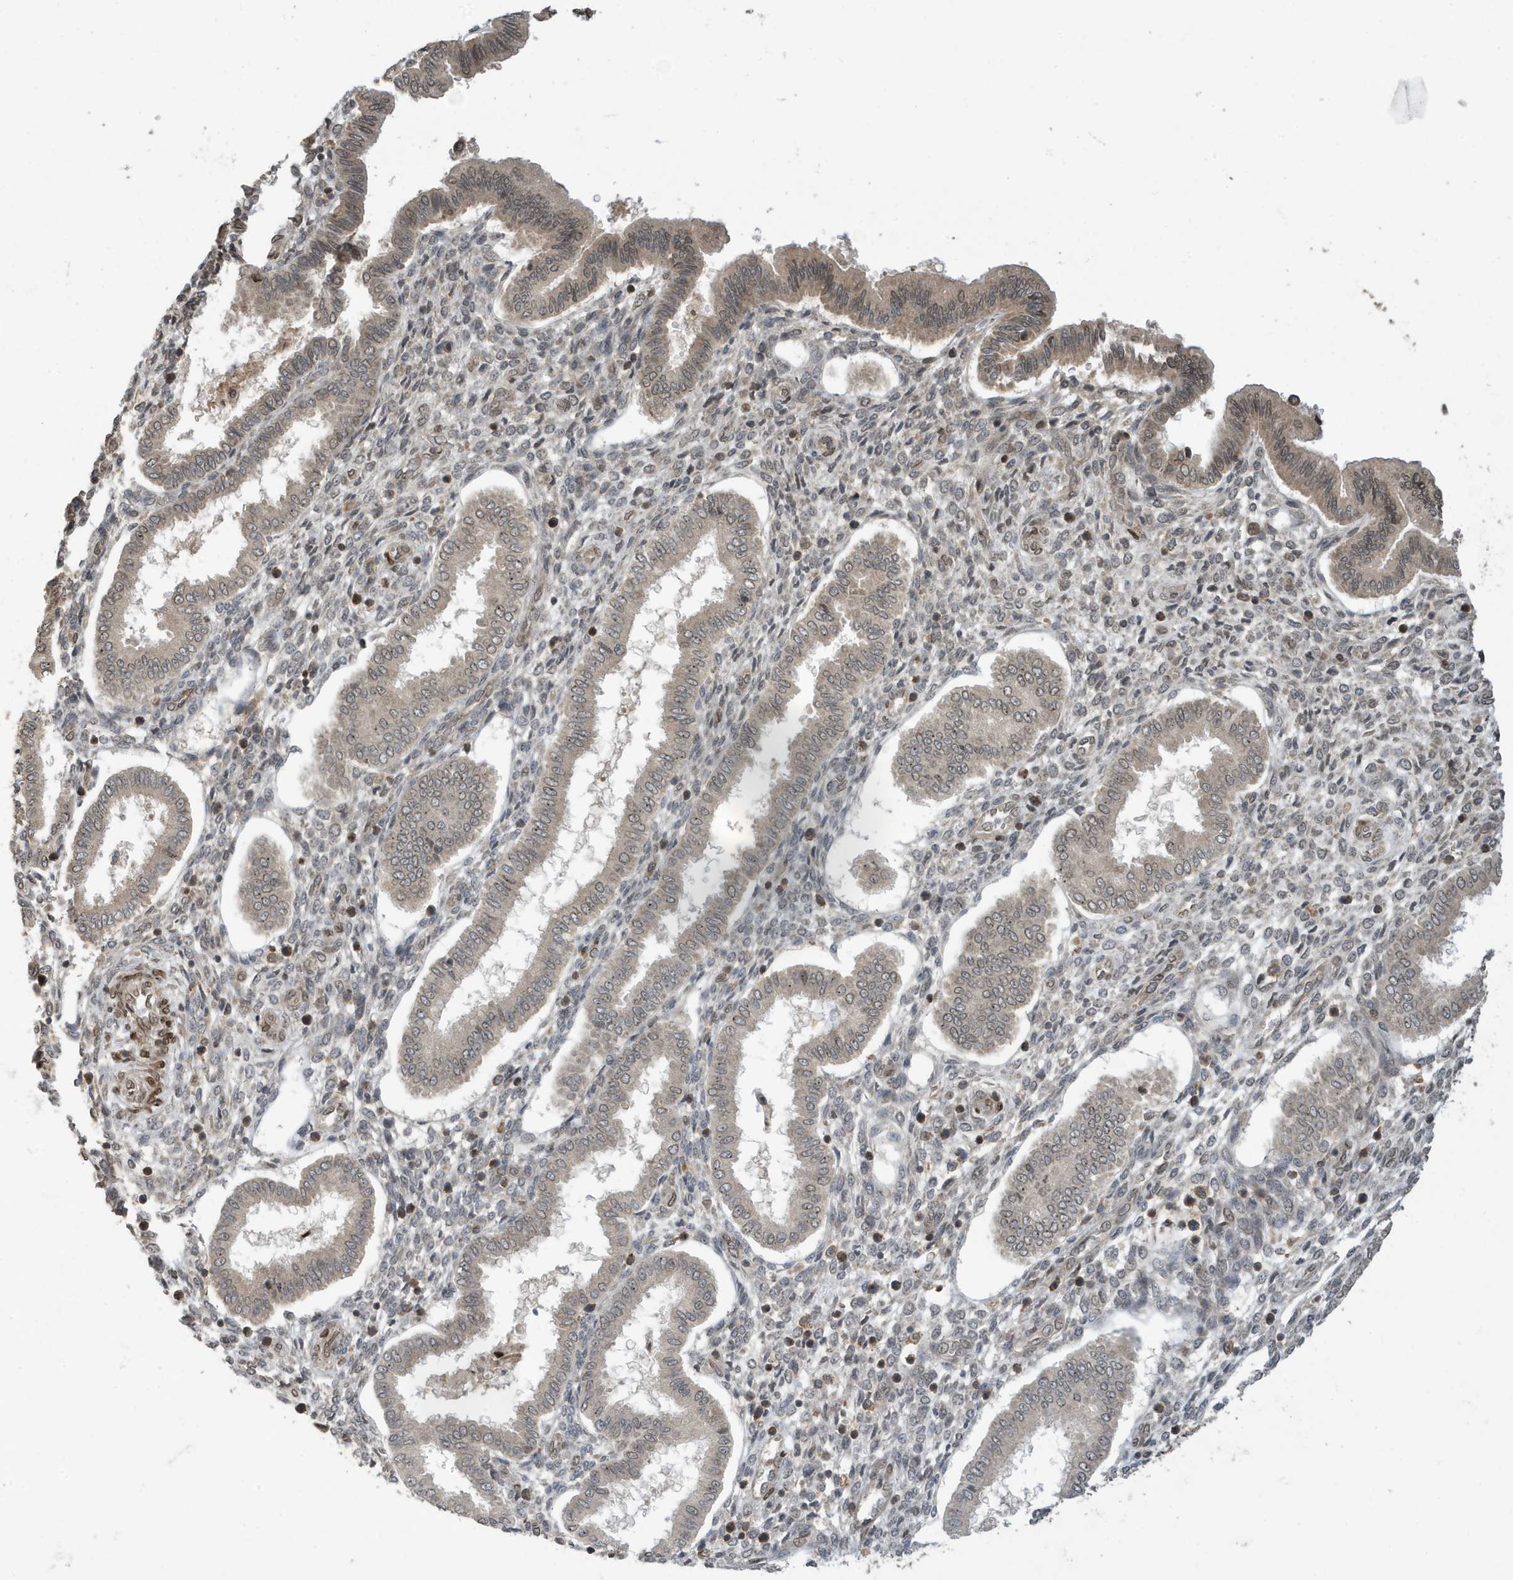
{"staining": {"intensity": "moderate", "quantity": "<25%", "location": "cytoplasmic/membranous,nuclear"}, "tissue": "endometrium", "cell_type": "Cells in endometrial stroma", "image_type": "normal", "snomed": [{"axis": "morphology", "description": "Normal tissue, NOS"}, {"axis": "topography", "description": "Endometrium"}], "caption": "Normal endometrium reveals moderate cytoplasmic/membranous,nuclear staining in about <25% of cells in endometrial stroma, visualized by immunohistochemistry. The protein of interest is shown in brown color, while the nuclei are stained blue.", "gene": "DUSP18", "patient": {"sex": "female", "age": 24}}